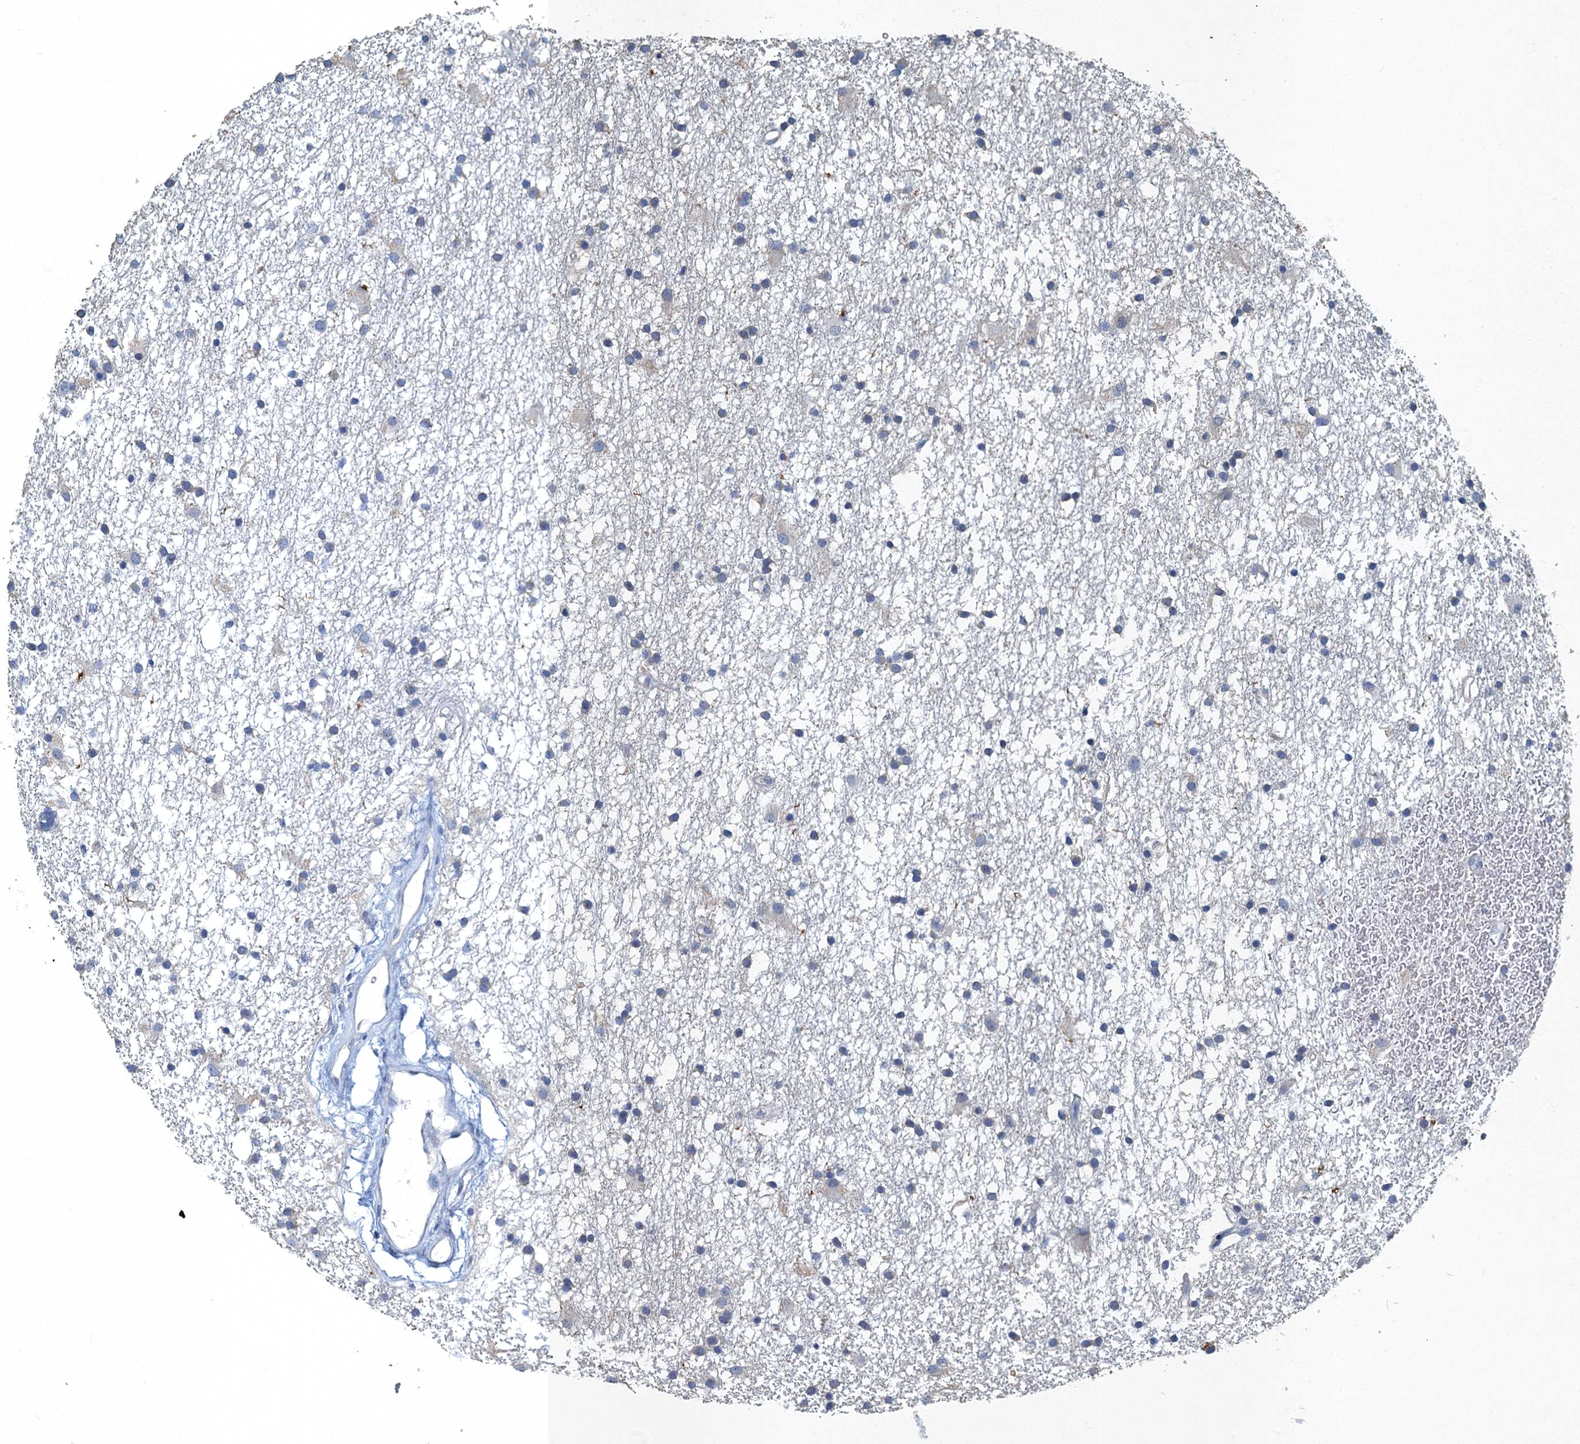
{"staining": {"intensity": "negative", "quantity": "none", "location": "none"}, "tissue": "glioma", "cell_type": "Tumor cells", "image_type": "cancer", "snomed": [{"axis": "morphology", "description": "Glioma, malignant, High grade"}, {"axis": "topography", "description": "Brain"}], "caption": "This image is of glioma stained with IHC to label a protein in brown with the nuclei are counter-stained blue. There is no positivity in tumor cells. Nuclei are stained in blue.", "gene": "GADL1", "patient": {"sex": "male", "age": 77}}